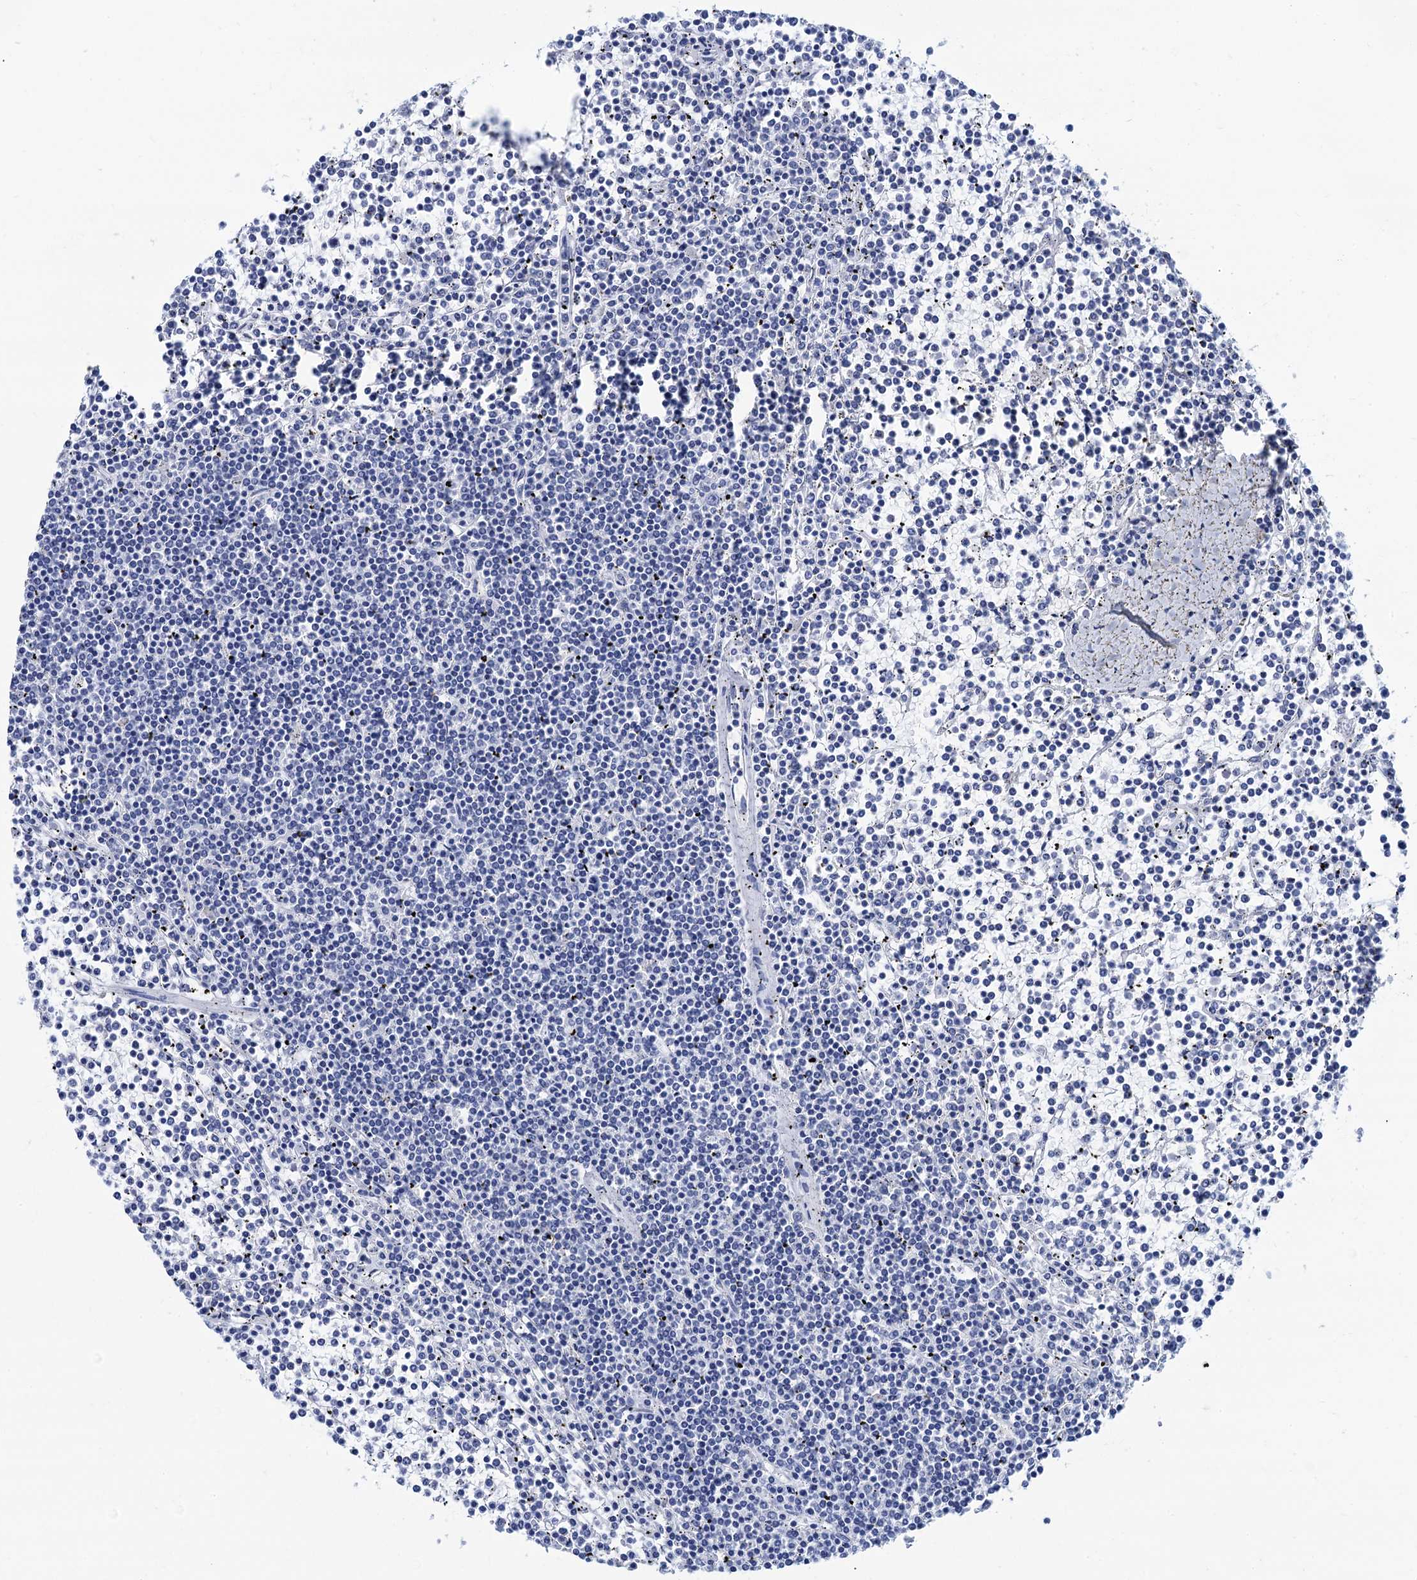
{"staining": {"intensity": "negative", "quantity": "none", "location": "none"}, "tissue": "lymphoma", "cell_type": "Tumor cells", "image_type": "cancer", "snomed": [{"axis": "morphology", "description": "Malignant lymphoma, non-Hodgkin's type, Low grade"}, {"axis": "topography", "description": "Spleen"}], "caption": "Tumor cells are negative for brown protein staining in malignant lymphoma, non-Hodgkin's type (low-grade). (Immunohistochemistry, brightfield microscopy, high magnification).", "gene": "CABYR", "patient": {"sex": "female", "age": 19}}